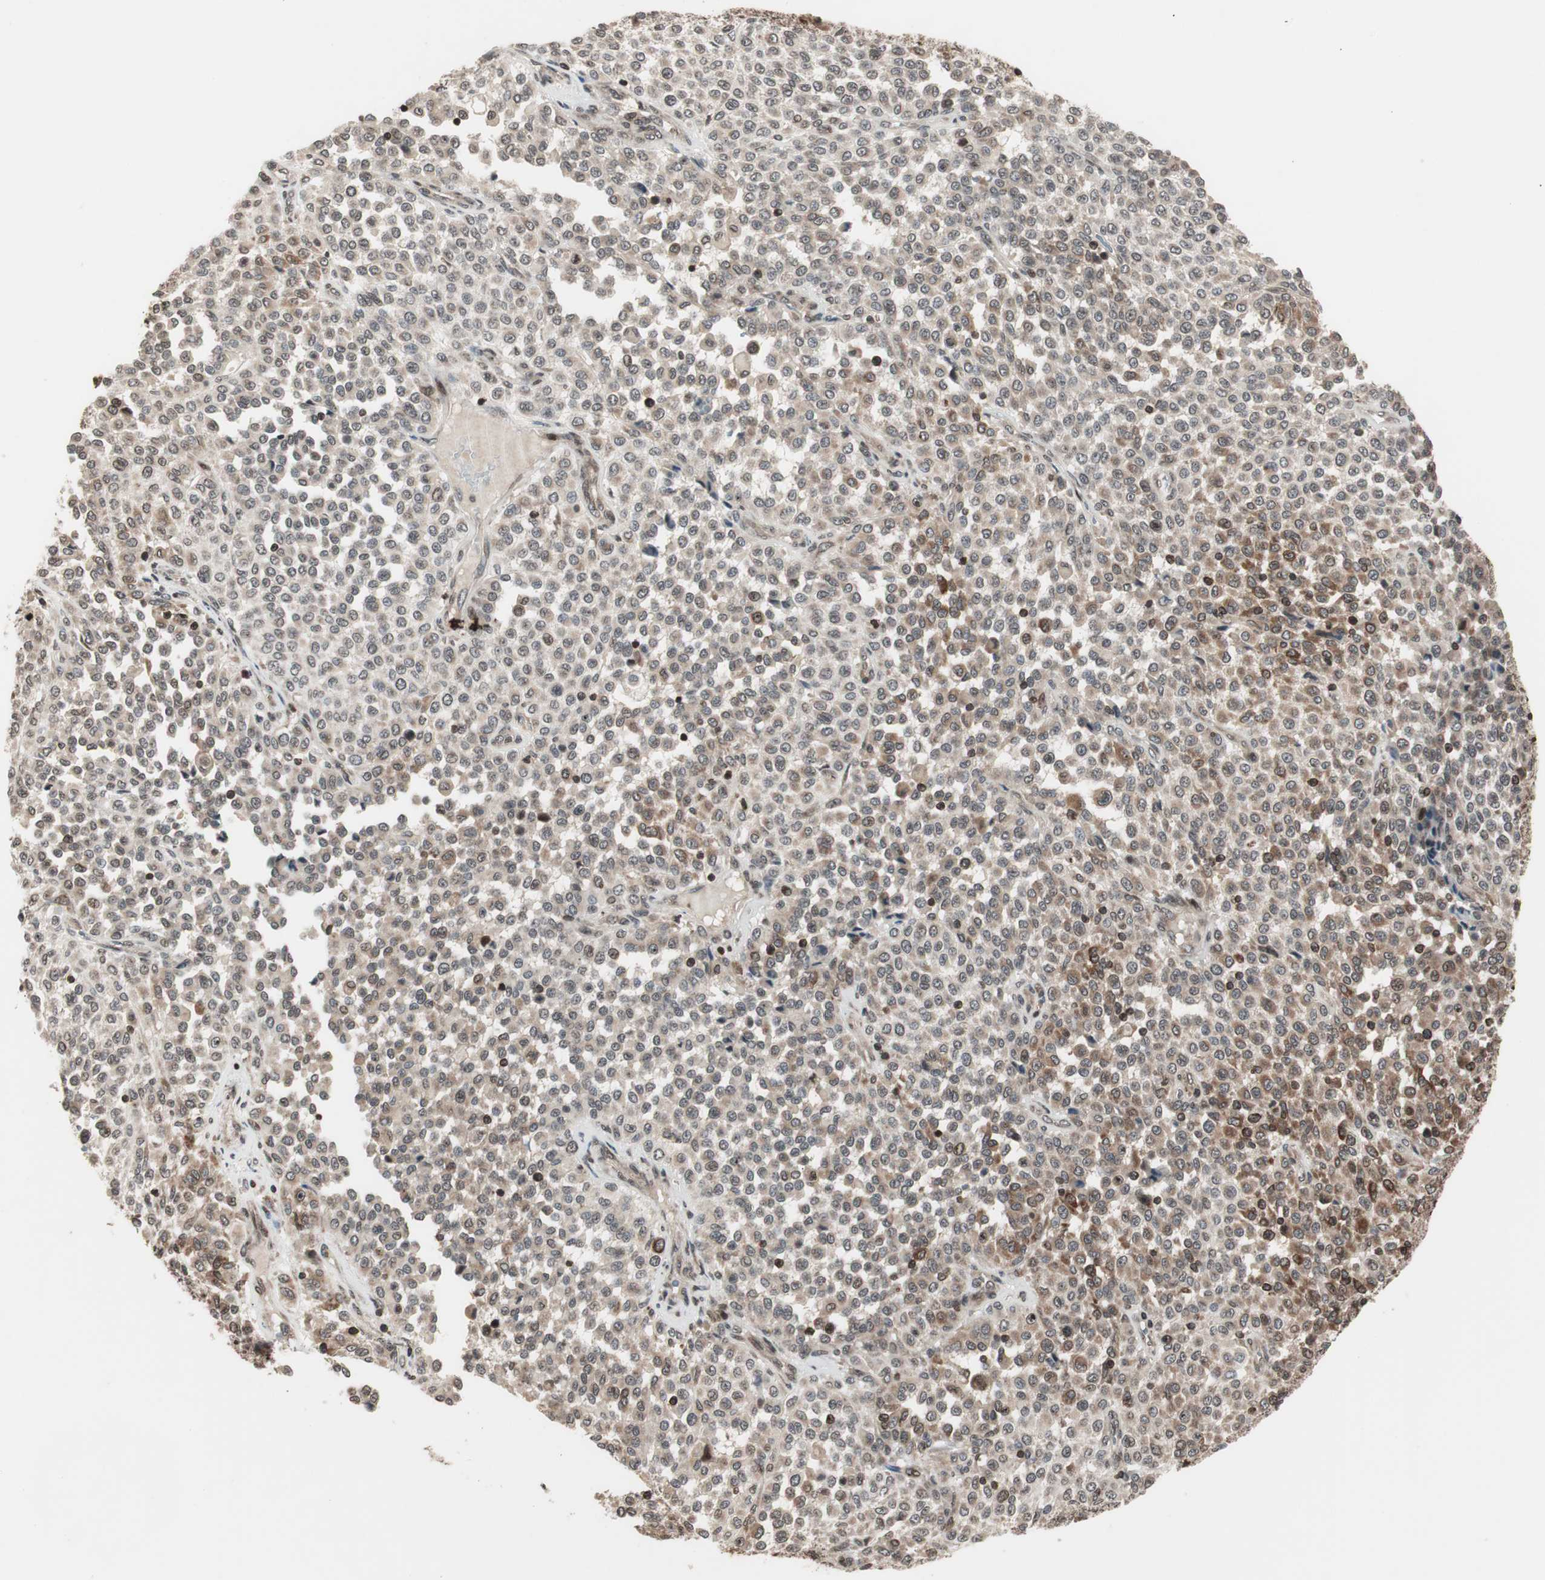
{"staining": {"intensity": "weak", "quantity": "25%-75%", "location": "cytoplasmic/membranous"}, "tissue": "melanoma", "cell_type": "Tumor cells", "image_type": "cancer", "snomed": [{"axis": "morphology", "description": "Malignant melanoma, Metastatic site"}, {"axis": "topography", "description": "Pancreas"}], "caption": "Protein staining of malignant melanoma (metastatic site) tissue displays weak cytoplasmic/membranous expression in approximately 25%-75% of tumor cells. The staining is performed using DAB (3,3'-diaminobenzidine) brown chromogen to label protein expression. The nuclei are counter-stained blue using hematoxylin.", "gene": "ZFC3H1", "patient": {"sex": "female", "age": 30}}